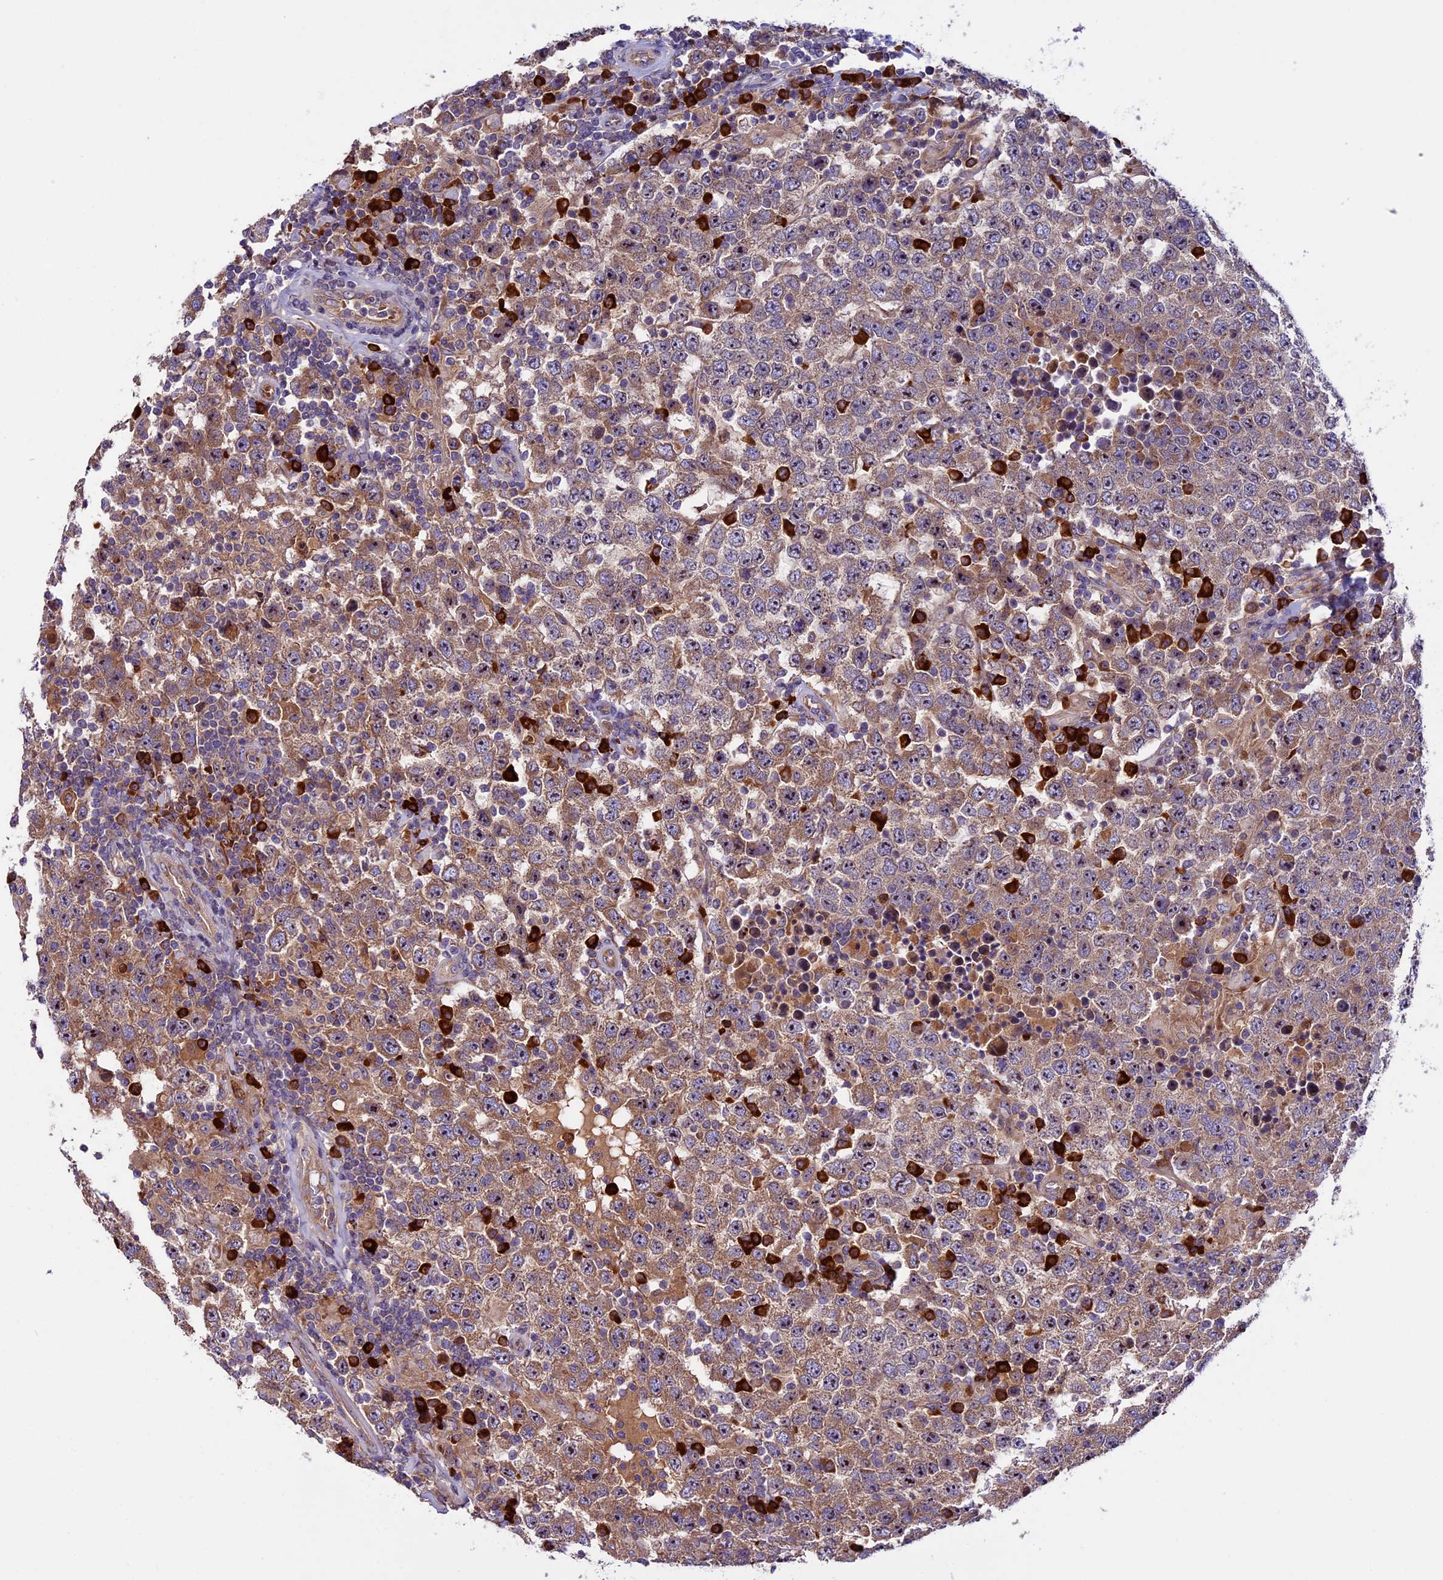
{"staining": {"intensity": "moderate", "quantity": ">75%", "location": "cytoplasmic/membranous,nuclear"}, "tissue": "testis cancer", "cell_type": "Tumor cells", "image_type": "cancer", "snomed": [{"axis": "morphology", "description": "Normal tissue, NOS"}, {"axis": "morphology", "description": "Urothelial carcinoma, High grade"}, {"axis": "morphology", "description": "Seminoma, NOS"}, {"axis": "morphology", "description": "Carcinoma, Embryonal, NOS"}, {"axis": "topography", "description": "Urinary bladder"}, {"axis": "topography", "description": "Testis"}], "caption": "Moderate cytoplasmic/membranous and nuclear expression for a protein is seen in approximately >75% of tumor cells of seminoma (testis) using immunohistochemistry (IHC).", "gene": "FRY", "patient": {"sex": "male", "age": 41}}